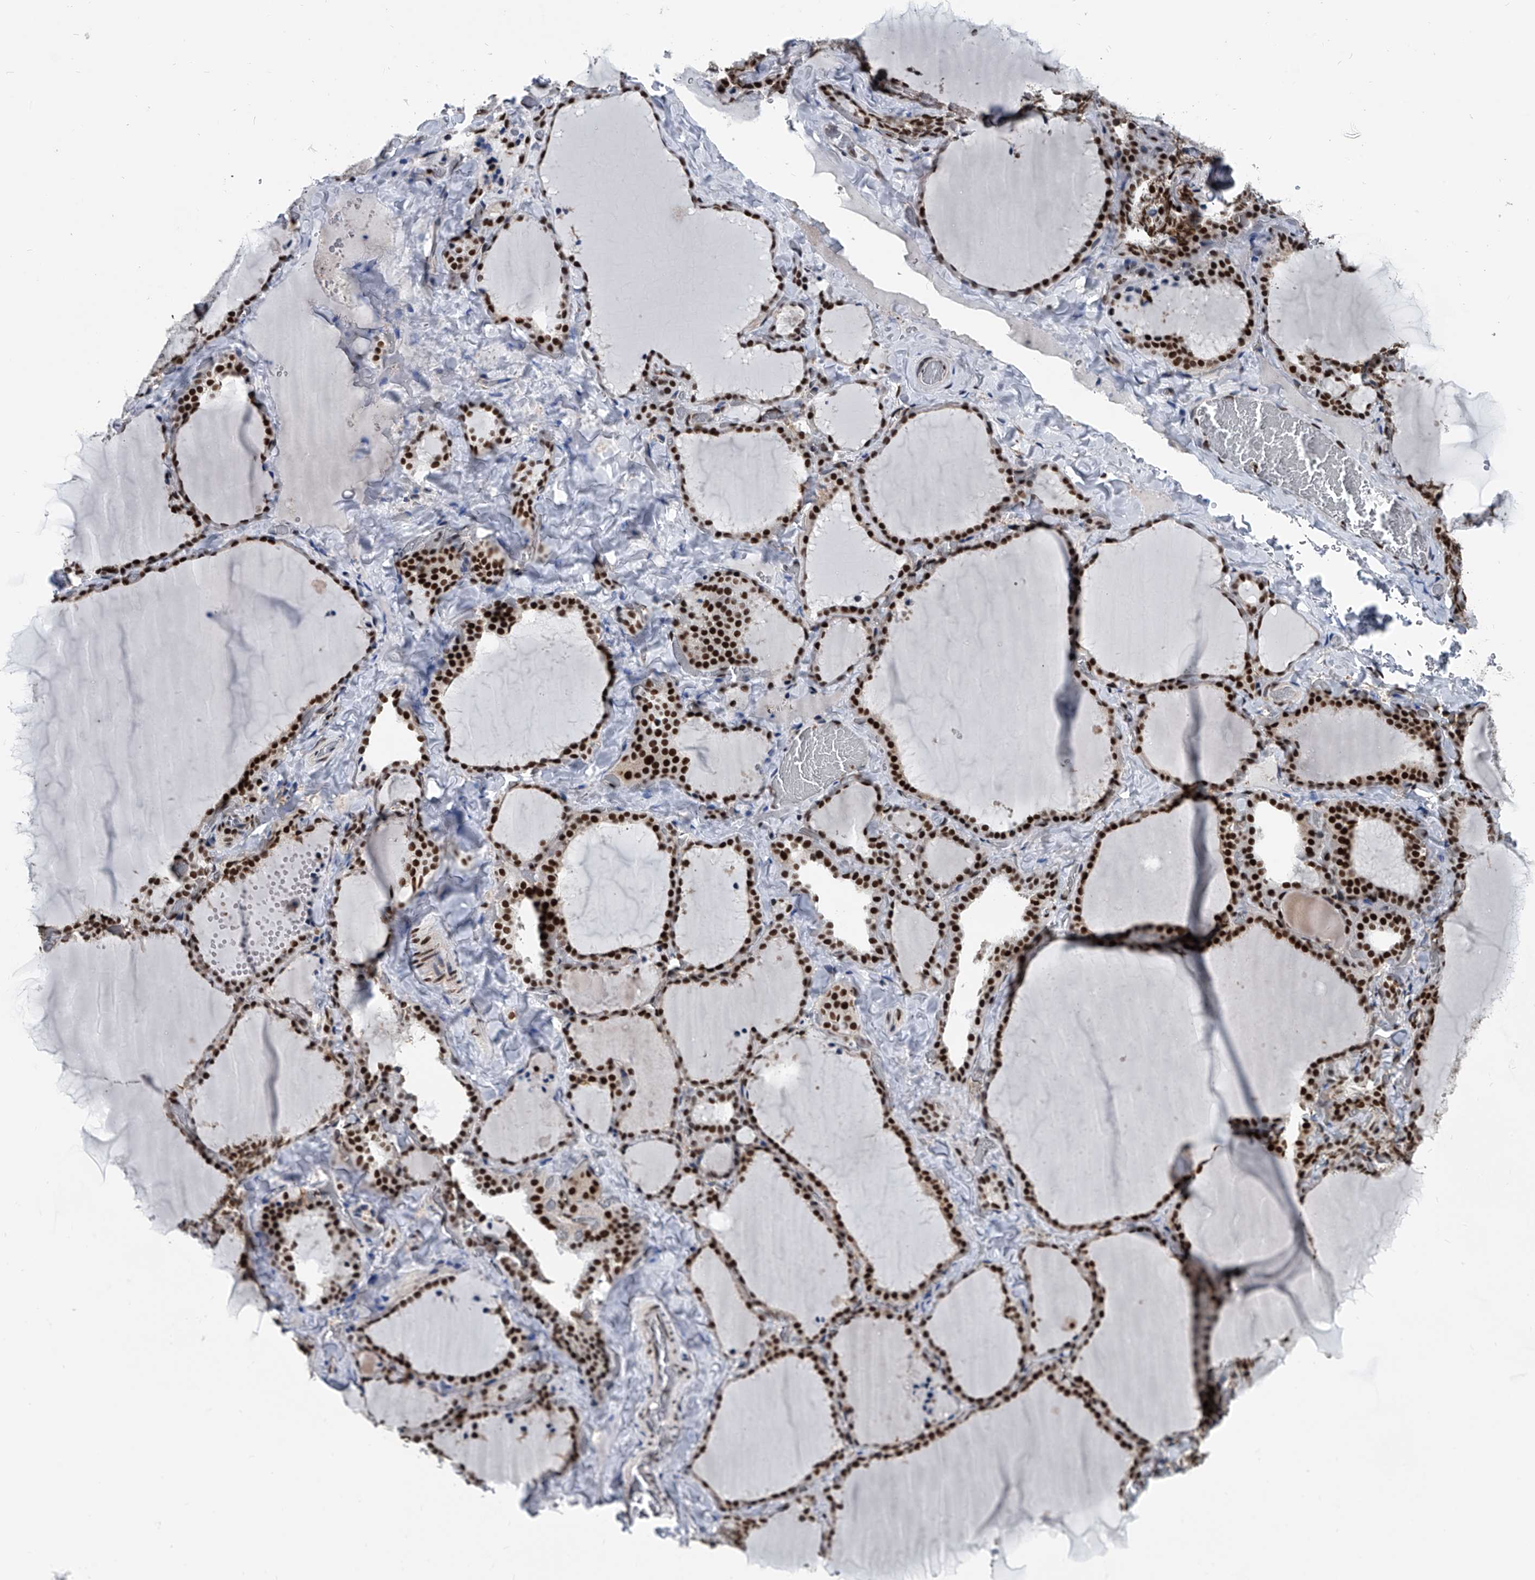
{"staining": {"intensity": "strong", "quantity": ">75%", "location": "nuclear"}, "tissue": "thyroid gland", "cell_type": "Glandular cells", "image_type": "normal", "snomed": [{"axis": "morphology", "description": "Normal tissue, NOS"}, {"axis": "topography", "description": "Thyroid gland"}], "caption": "High-power microscopy captured an immunohistochemistry (IHC) photomicrograph of benign thyroid gland, revealing strong nuclear positivity in about >75% of glandular cells.", "gene": "FKBP5", "patient": {"sex": "female", "age": 22}}